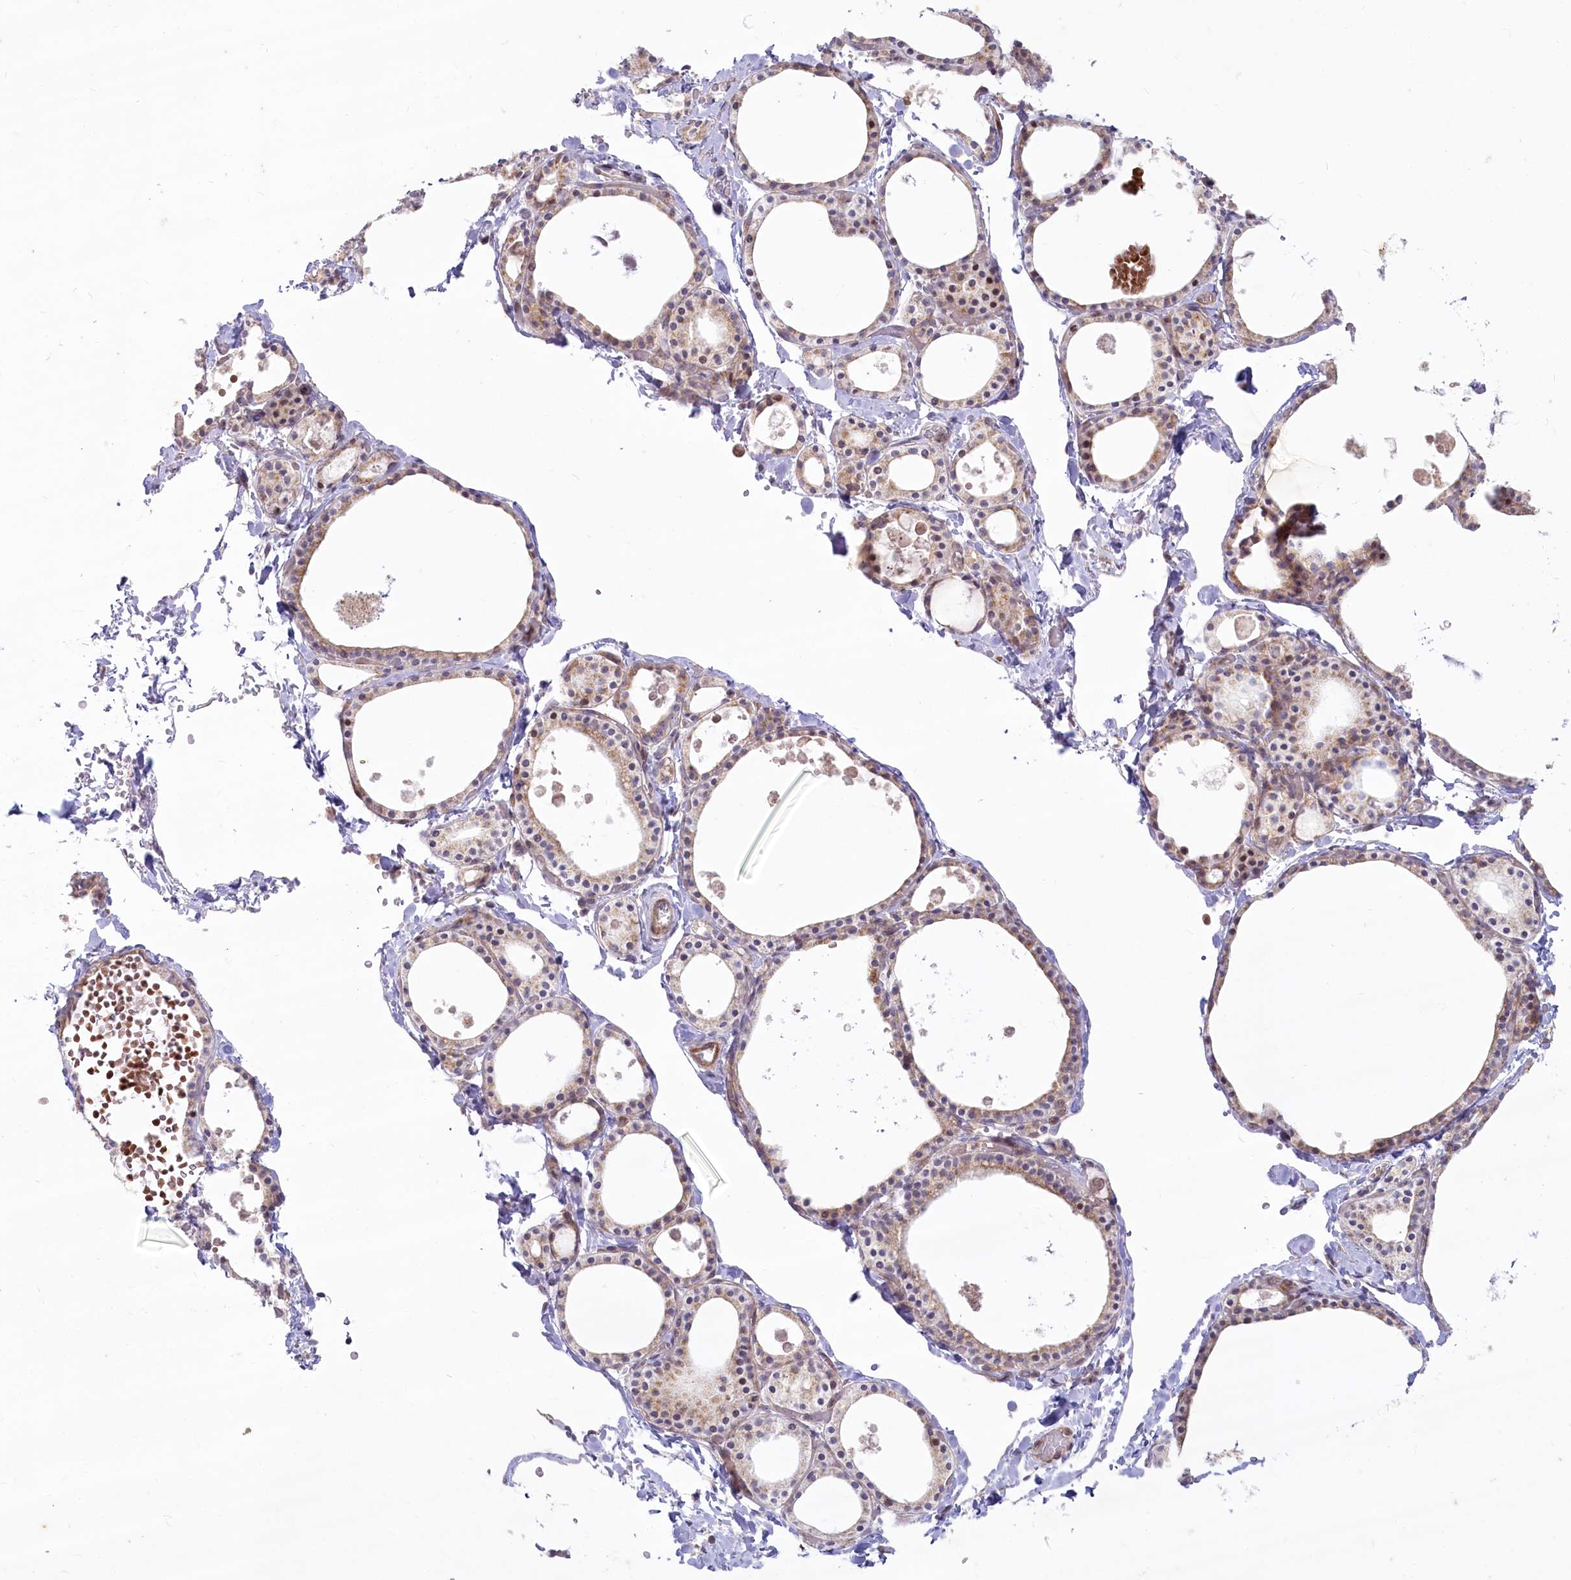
{"staining": {"intensity": "moderate", "quantity": "25%-75%", "location": "cytoplasmic/membranous"}, "tissue": "thyroid gland", "cell_type": "Glandular cells", "image_type": "normal", "snomed": [{"axis": "morphology", "description": "Normal tissue, NOS"}, {"axis": "topography", "description": "Thyroid gland"}], "caption": "Brown immunohistochemical staining in normal thyroid gland reveals moderate cytoplasmic/membranous staining in approximately 25%-75% of glandular cells. Immunohistochemistry stains the protein of interest in brown and the nuclei are stained blue.", "gene": "MTG1", "patient": {"sex": "male", "age": 56}}